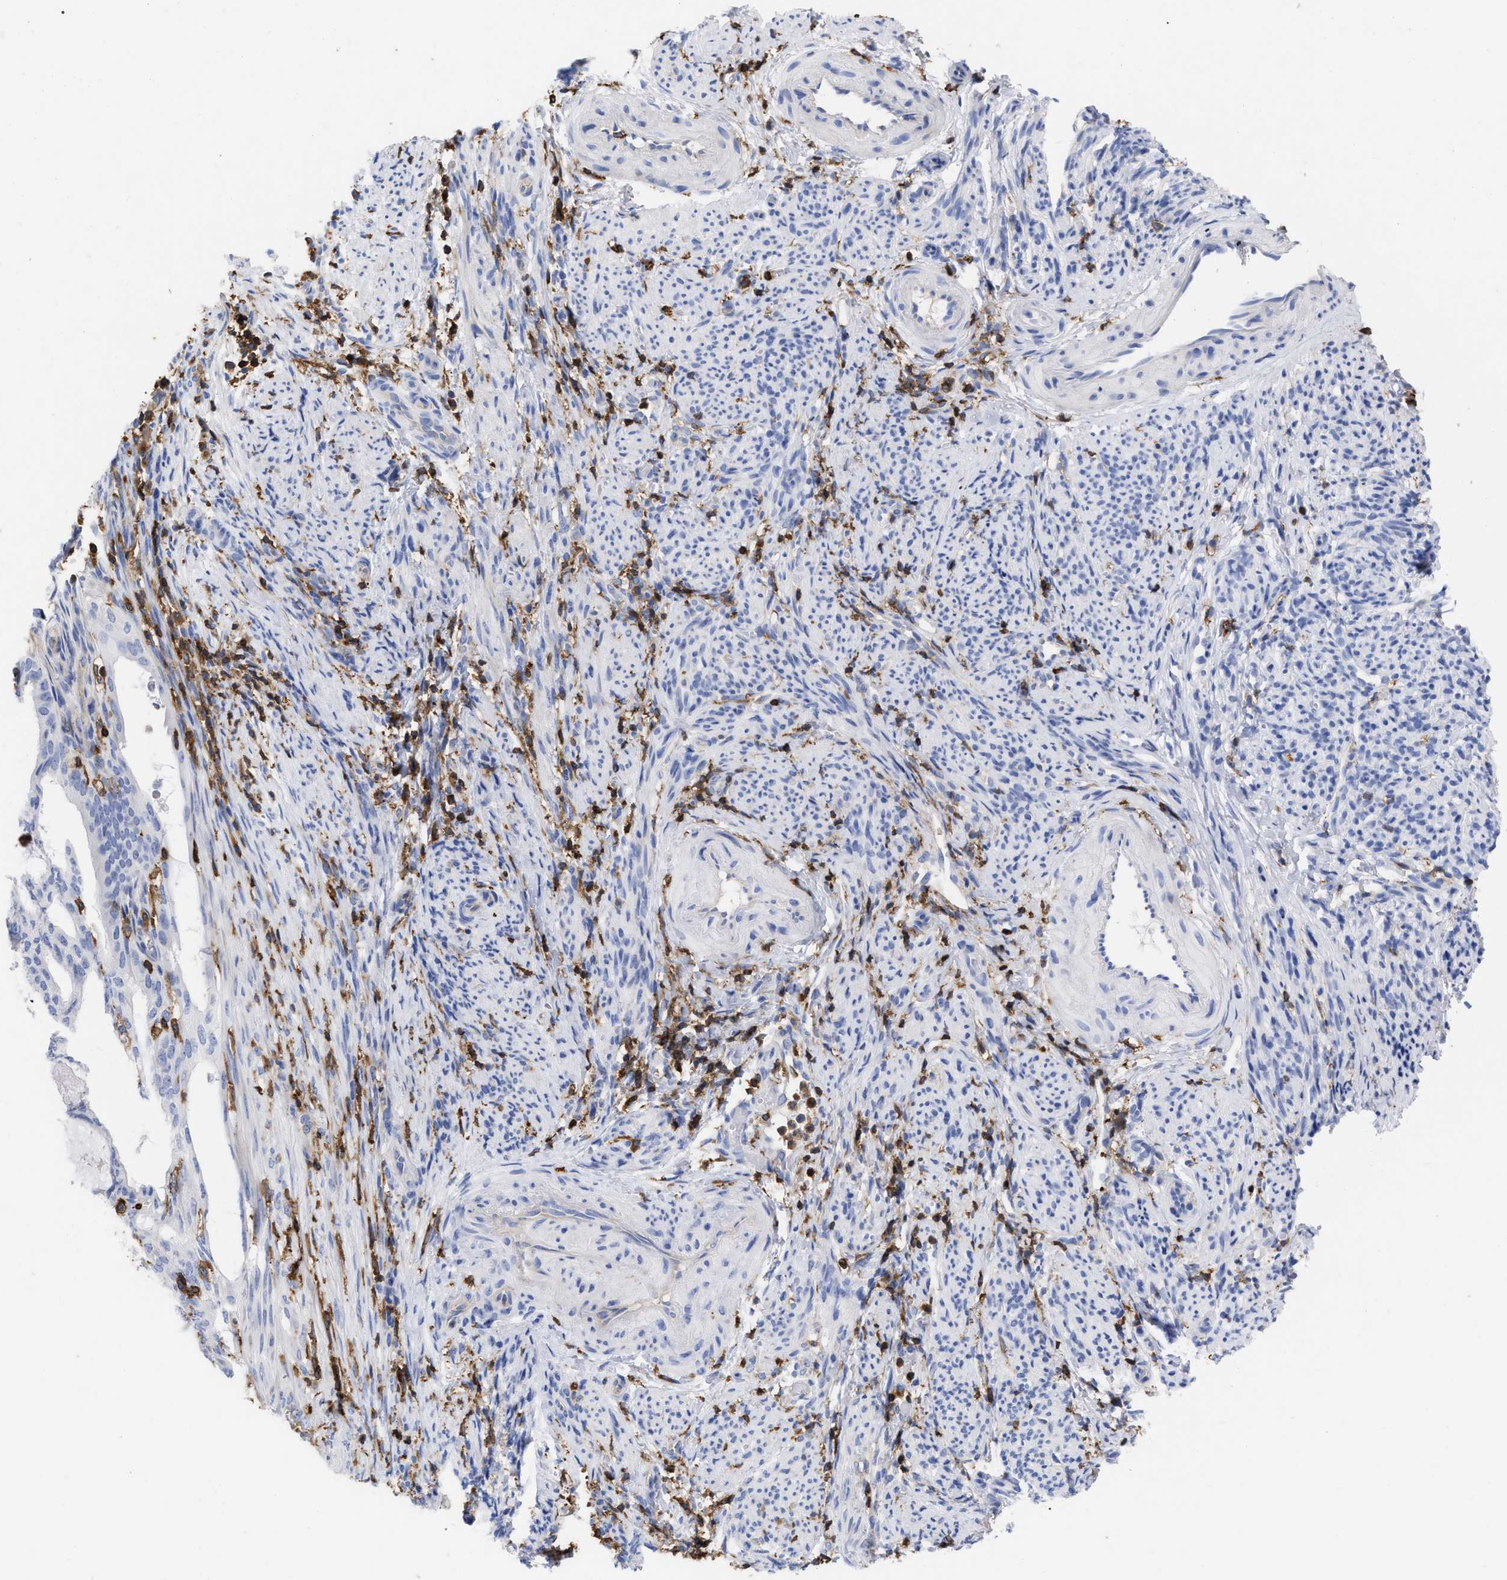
{"staining": {"intensity": "negative", "quantity": "none", "location": "none"}, "tissue": "endometrial cancer", "cell_type": "Tumor cells", "image_type": "cancer", "snomed": [{"axis": "morphology", "description": "Adenocarcinoma, NOS"}, {"axis": "topography", "description": "Endometrium"}], "caption": "Immunohistochemistry of human endometrial cancer exhibits no expression in tumor cells.", "gene": "HCLS1", "patient": {"sex": "female", "age": 58}}